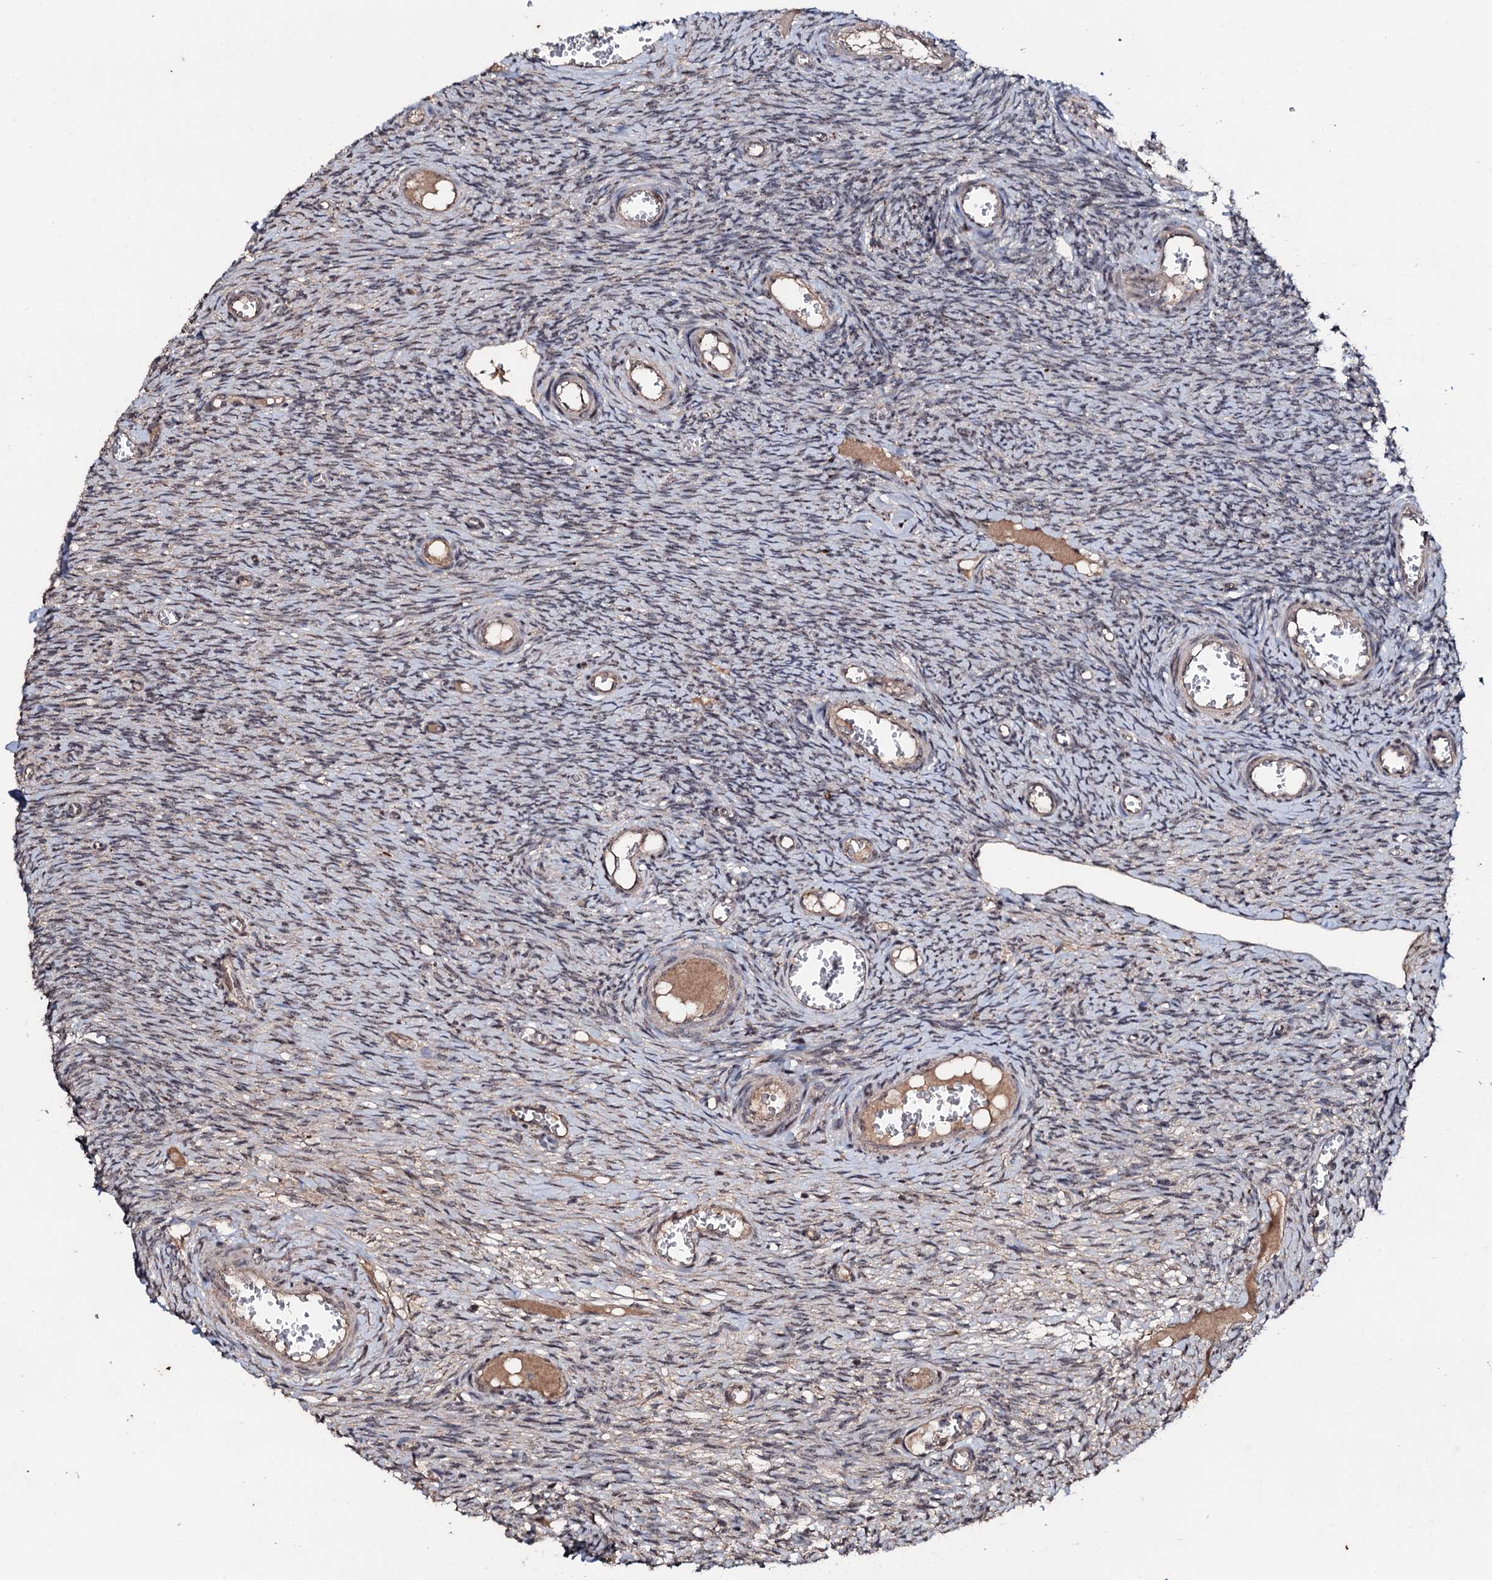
{"staining": {"intensity": "moderate", "quantity": "<25%", "location": "nuclear"}, "tissue": "ovary", "cell_type": "Ovarian stroma cells", "image_type": "normal", "snomed": [{"axis": "morphology", "description": "Normal tissue, NOS"}, {"axis": "topography", "description": "Ovary"}], "caption": "An immunohistochemistry (IHC) micrograph of normal tissue is shown. Protein staining in brown highlights moderate nuclear positivity in ovary within ovarian stroma cells.", "gene": "FAM111A", "patient": {"sex": "female", "age": 44}}